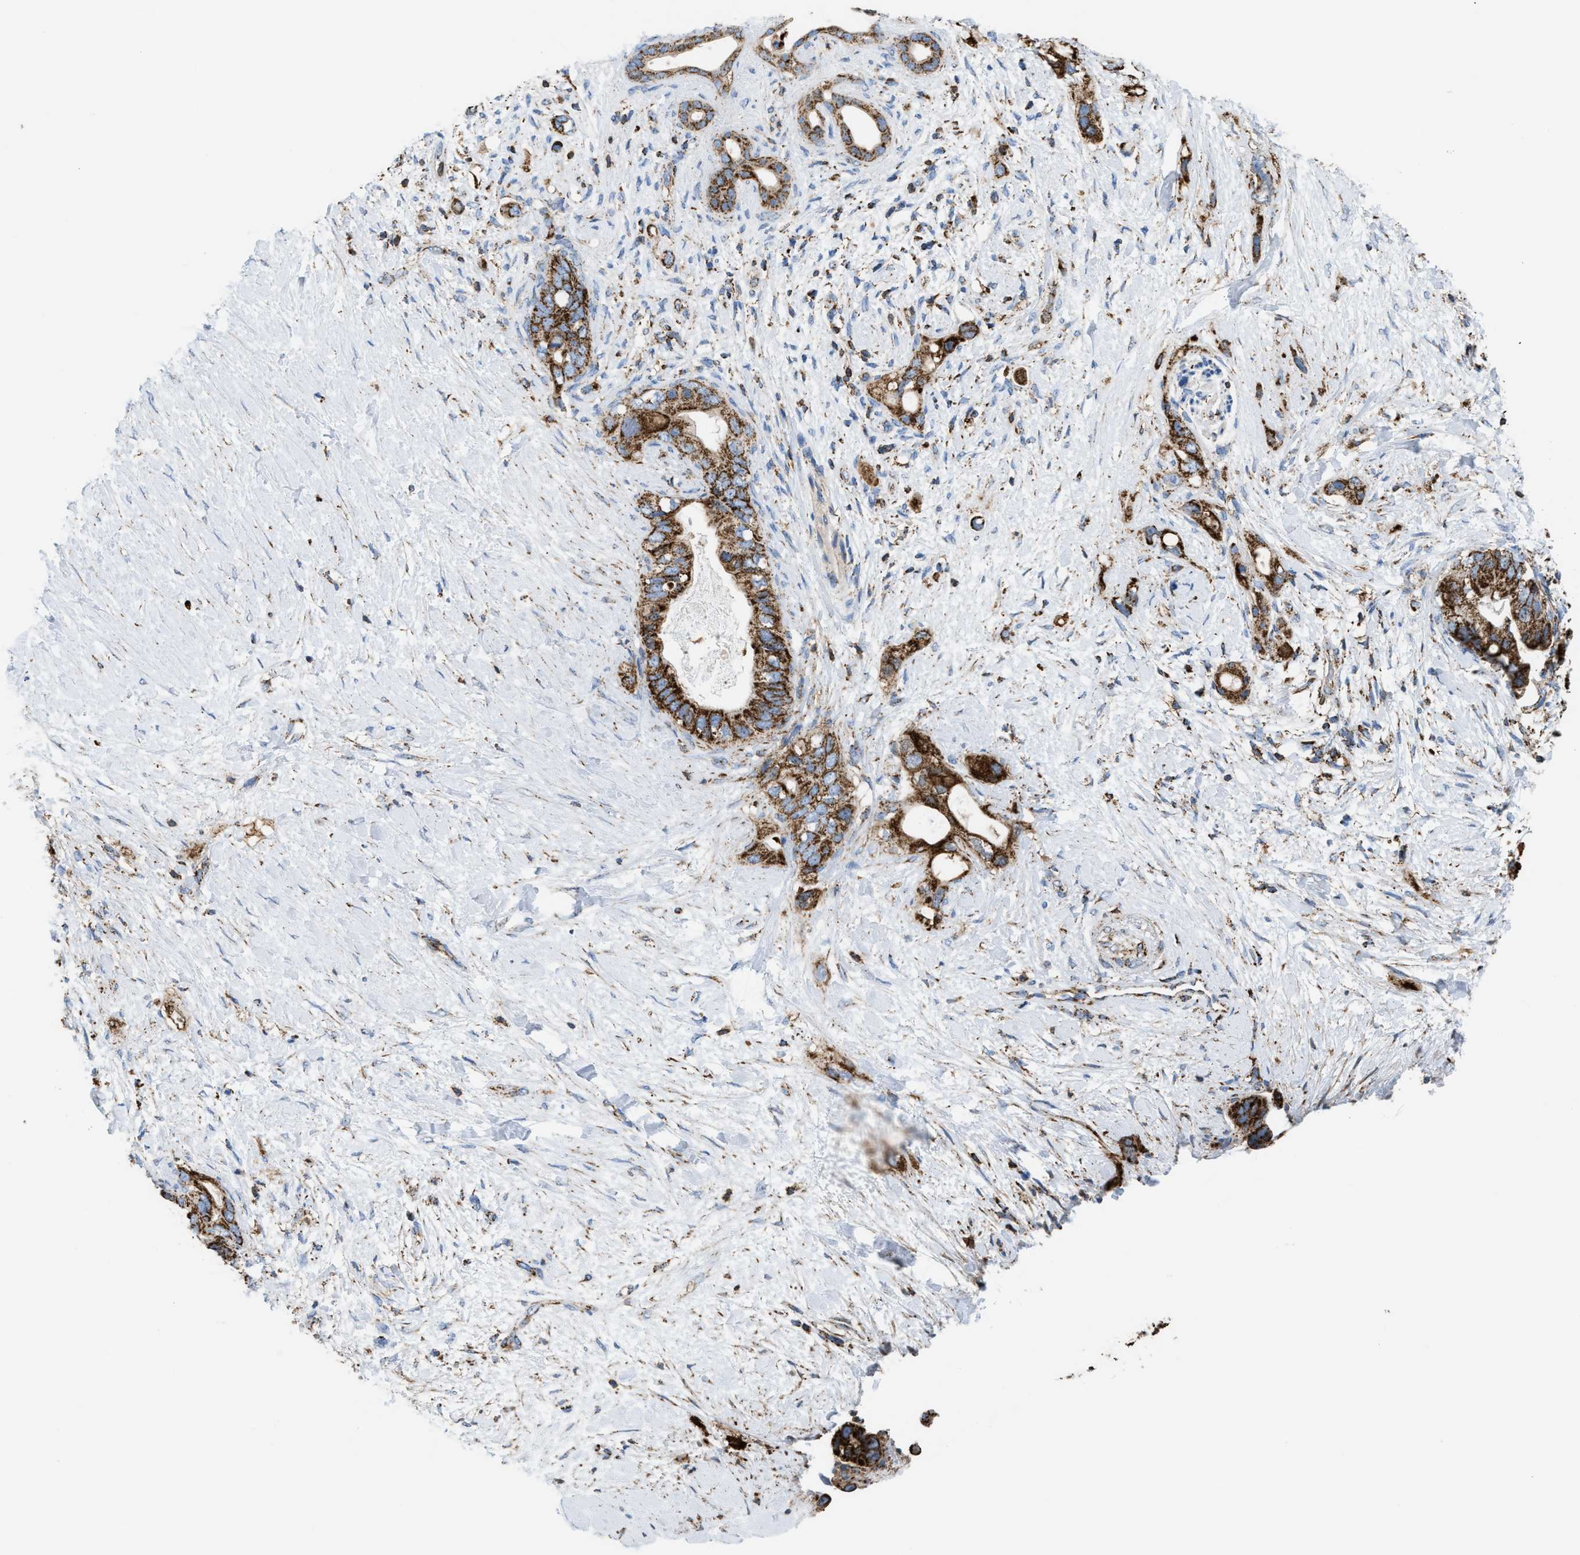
{"staining": {"intensity": "strong", "quantity": ">75%", "location": "cytoplasmic/membranous"}, "tissue": "pancreatic cancer", "cell_type": "Tumor cells", "image_type": "cancer", "snomed": [{"axis": "morphology", "description": "Adenocarcinoma, NOS"}, {"axis": "topography", "description": "Pancreas"}], "caption": "Immunohistochemistry (IHC) photomicrograph of neoplastic tissue: pancreatic cancer (adenocarcinoma) stained using immunohistochemistry demonstrates high levels of strong protein expression localized specifically in the cytoplasmic/membranous of tumor cells, appearing as a cytoplasmic/membranous brown color.", "gene": "ECHS1", "patient": {"sex": "female", "age": 56}}